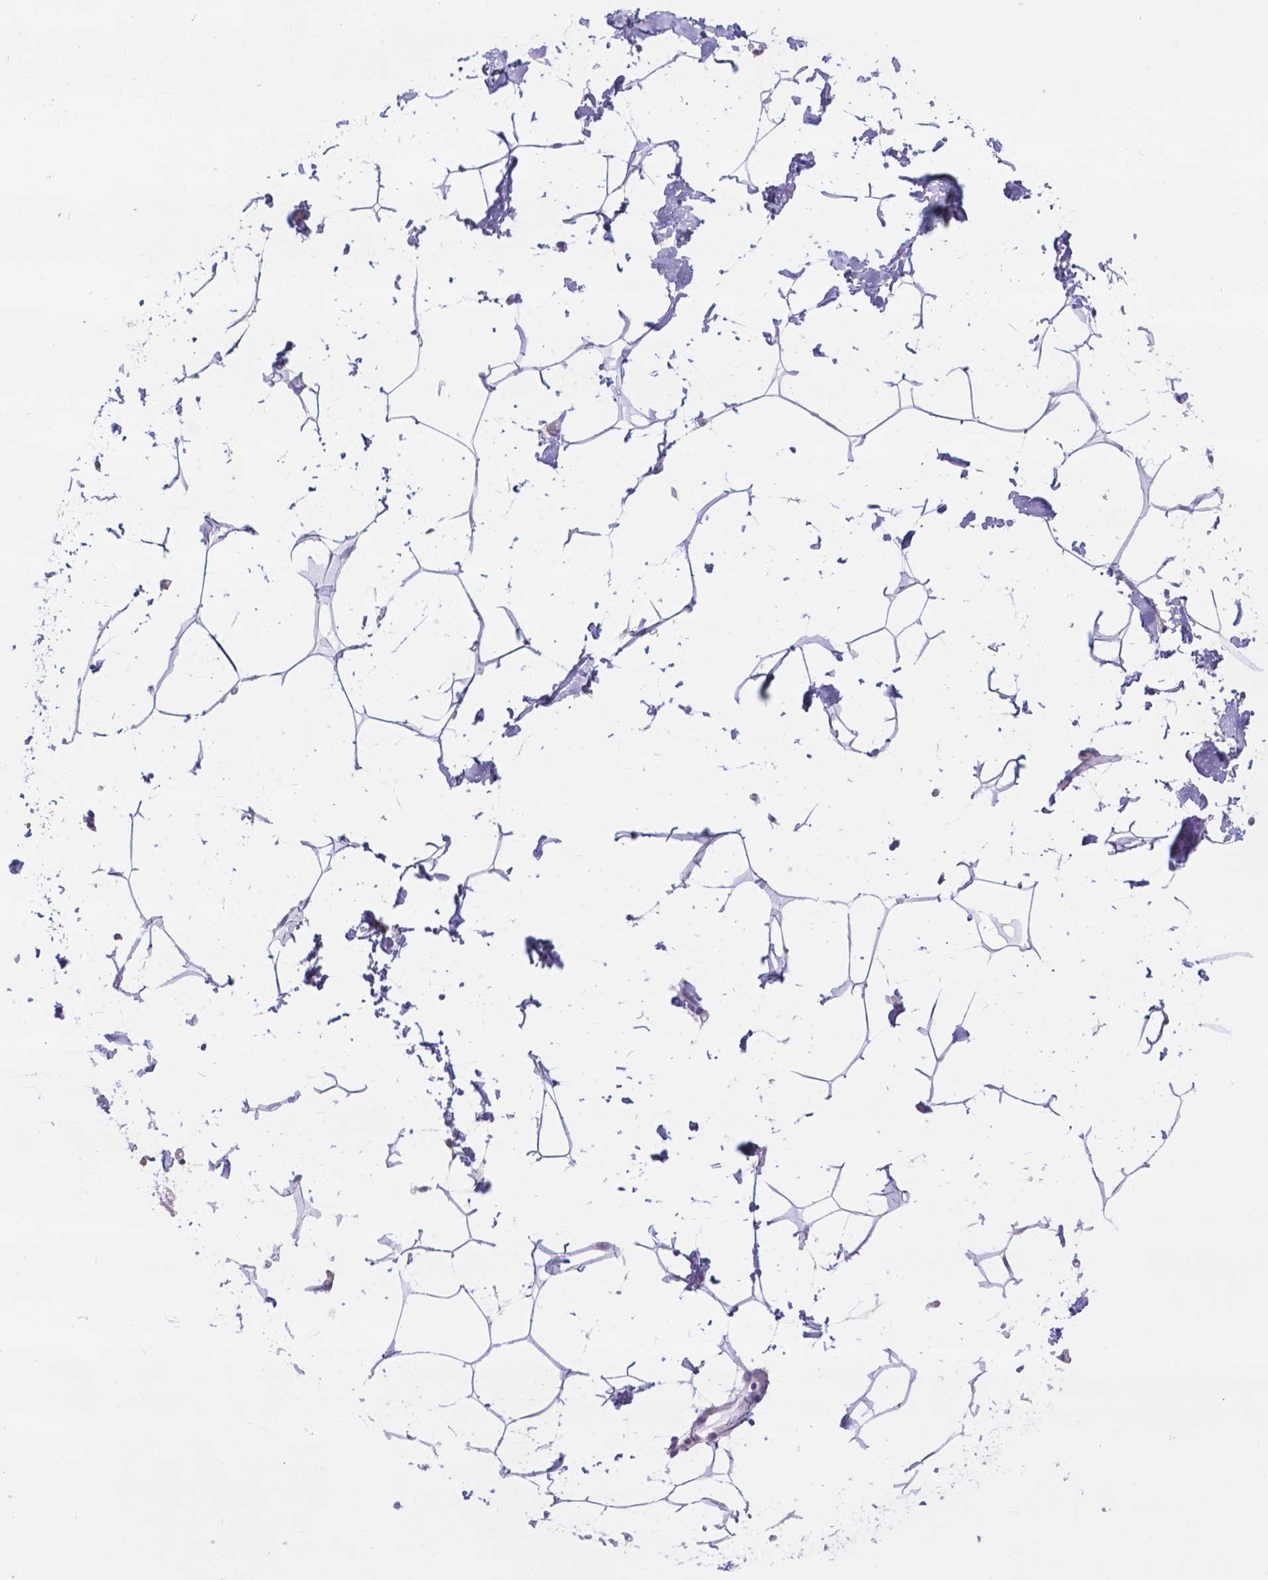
{"staining": {"intensity": "negative", "quantity": "none", "location": "none"}, "tissue": "breast", "cell_type": "Adipocytes", "image_type": "normal", "snomed": [{"axis": "morphology", "description": "Normal tissue, NOS"}, {"axis": "topography", "description": "Breast"}], "caption": "IHC photomicrograph of unremarkable breast: breast stained with DAB shows no significant protein positivity in adipocytes. Nuclei are stained in blue.", "gene": "CD96", "patient": {"sex": "female", "age": 32}}